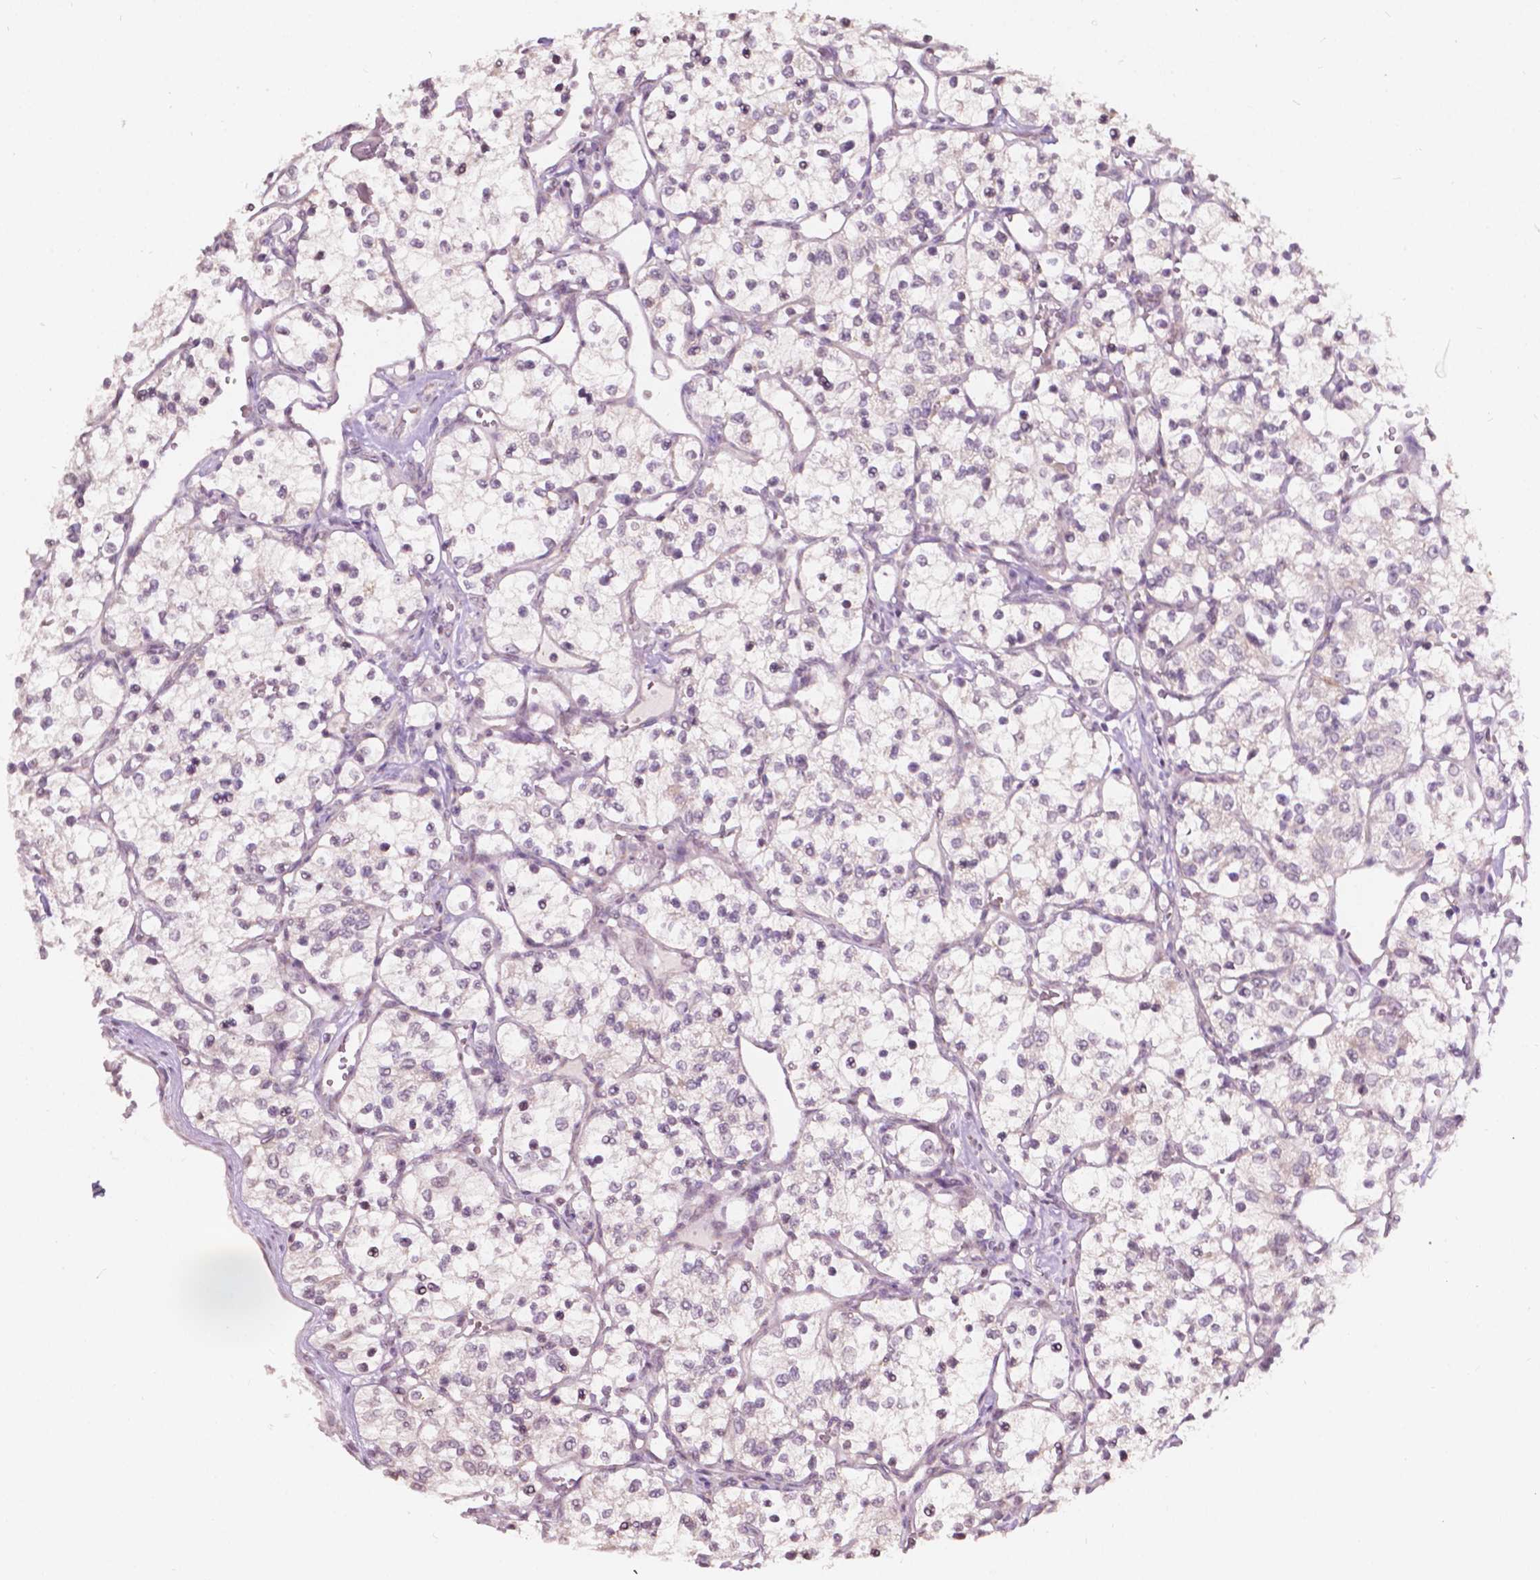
{"staining": {"intensity": "negative", "quantity": "none", "location": "none"}, "tissue": "renal cancer", "cell_type": "Tumor cells", "image_type": "cancer", "snomed": [{"axis": "morphology", "description": "Adenocarcinoma, NOS"}, {"axis": "topography", "description": "Kidney"}], "caption": "Renal adenocarcinoma was stained to show a protein in brown. There is no significant staining in tumor cells.", "gene": "NOS1AP", "patient": {"sex": "female", "age": 69}}